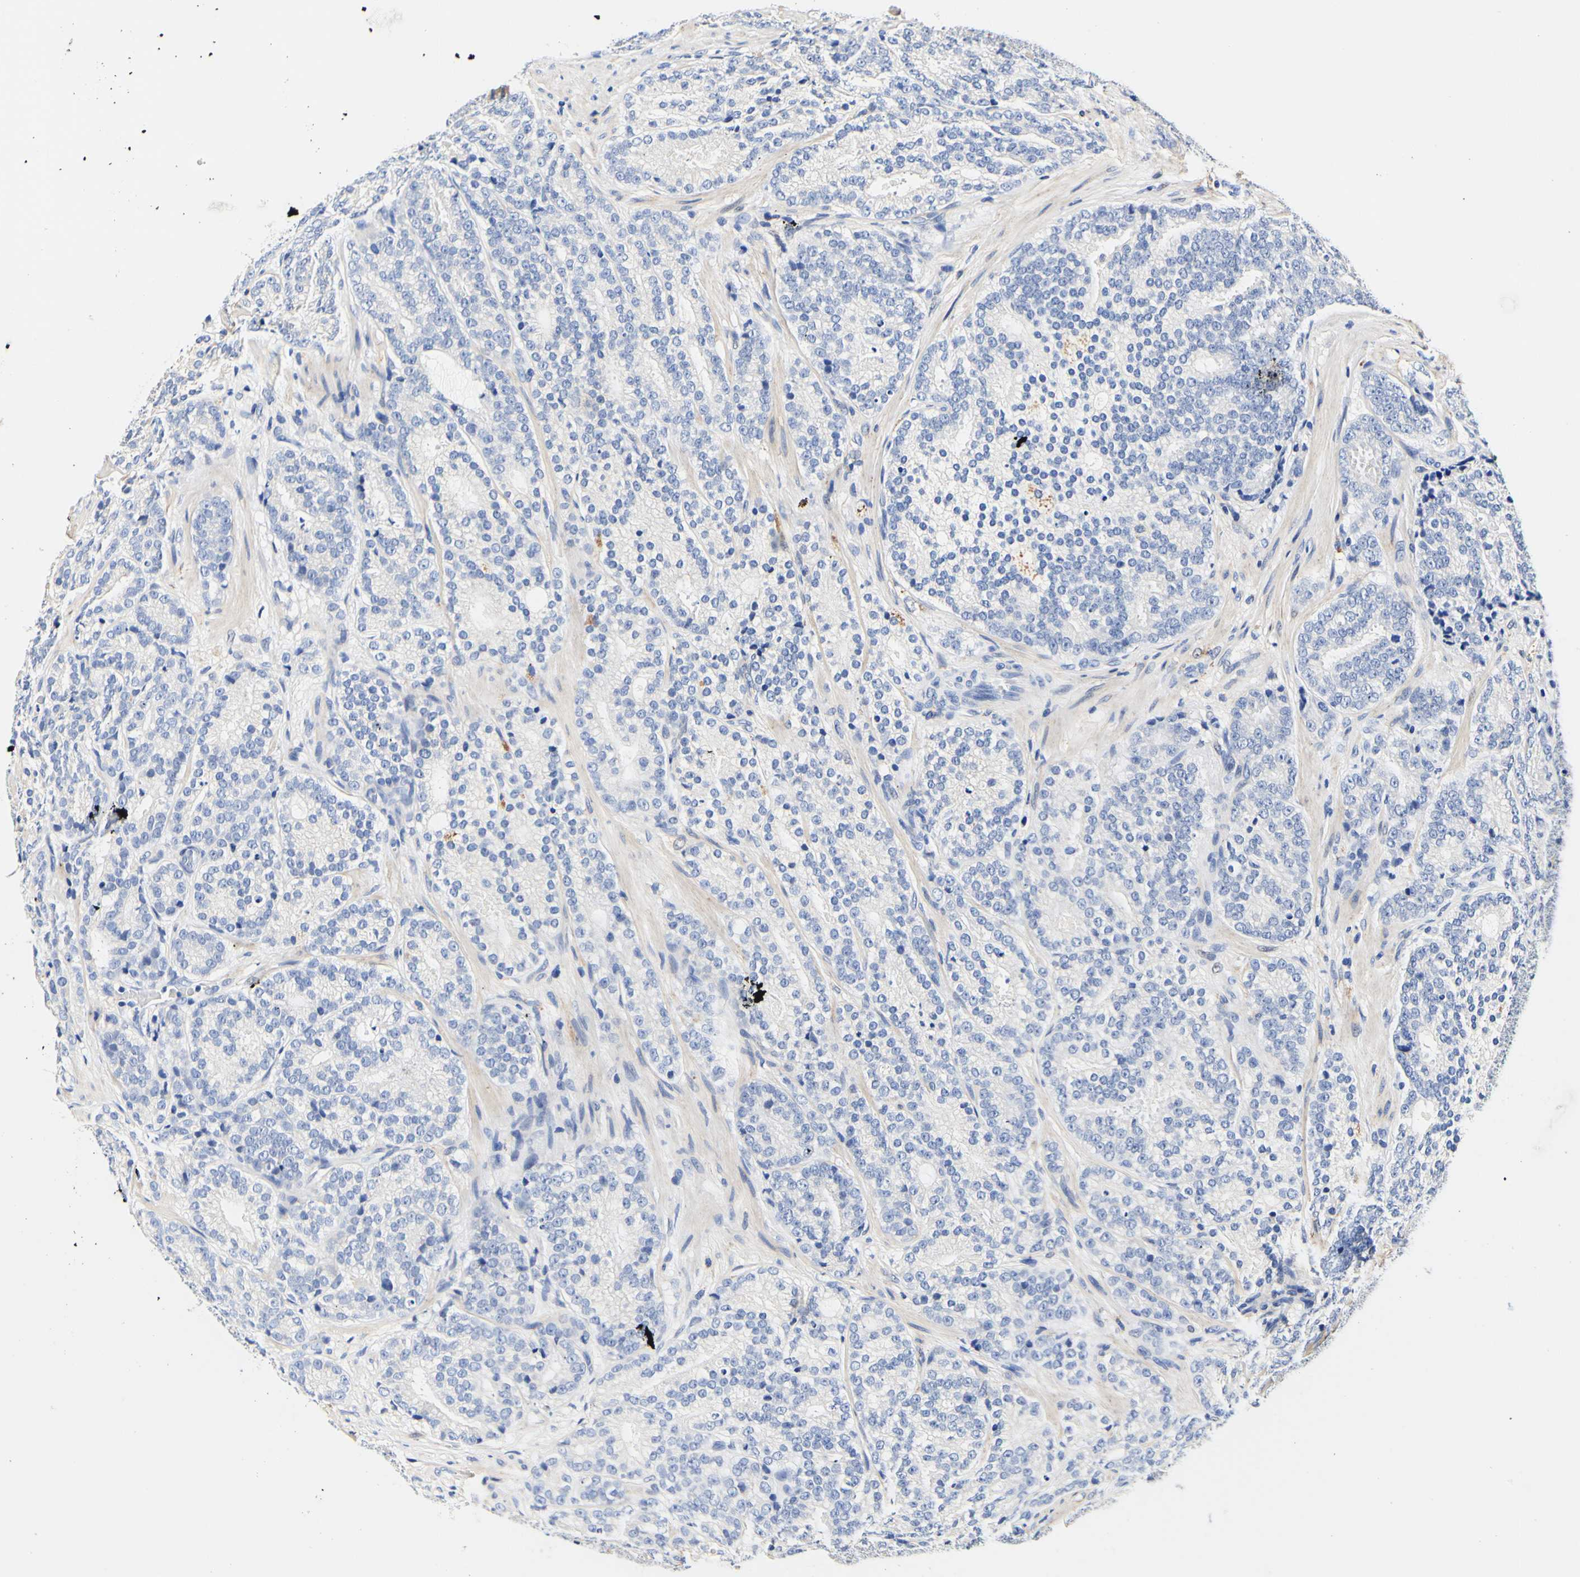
{"staining": {"intensity": "negative", "quantity": "none", "location": "none"}, "tissue": "prostate cancer", "cell_type": "Tumor cells", "image_type": "cancer", "snomed": [{"axis": "morphology", "description": "Adenocarcinoma, High grade"}, {"axis": "topography", "description": "Prostate"}], "caption": "This image is of high-grade adenocarcinoma (prostate) stained with immunohistochemistry to label a protein in brown with the nuclei are counter-stained blue. There is no positivity in tumor cells.", "gene": "CAMK4", "patient": {"sex": "male", "age": 61}}